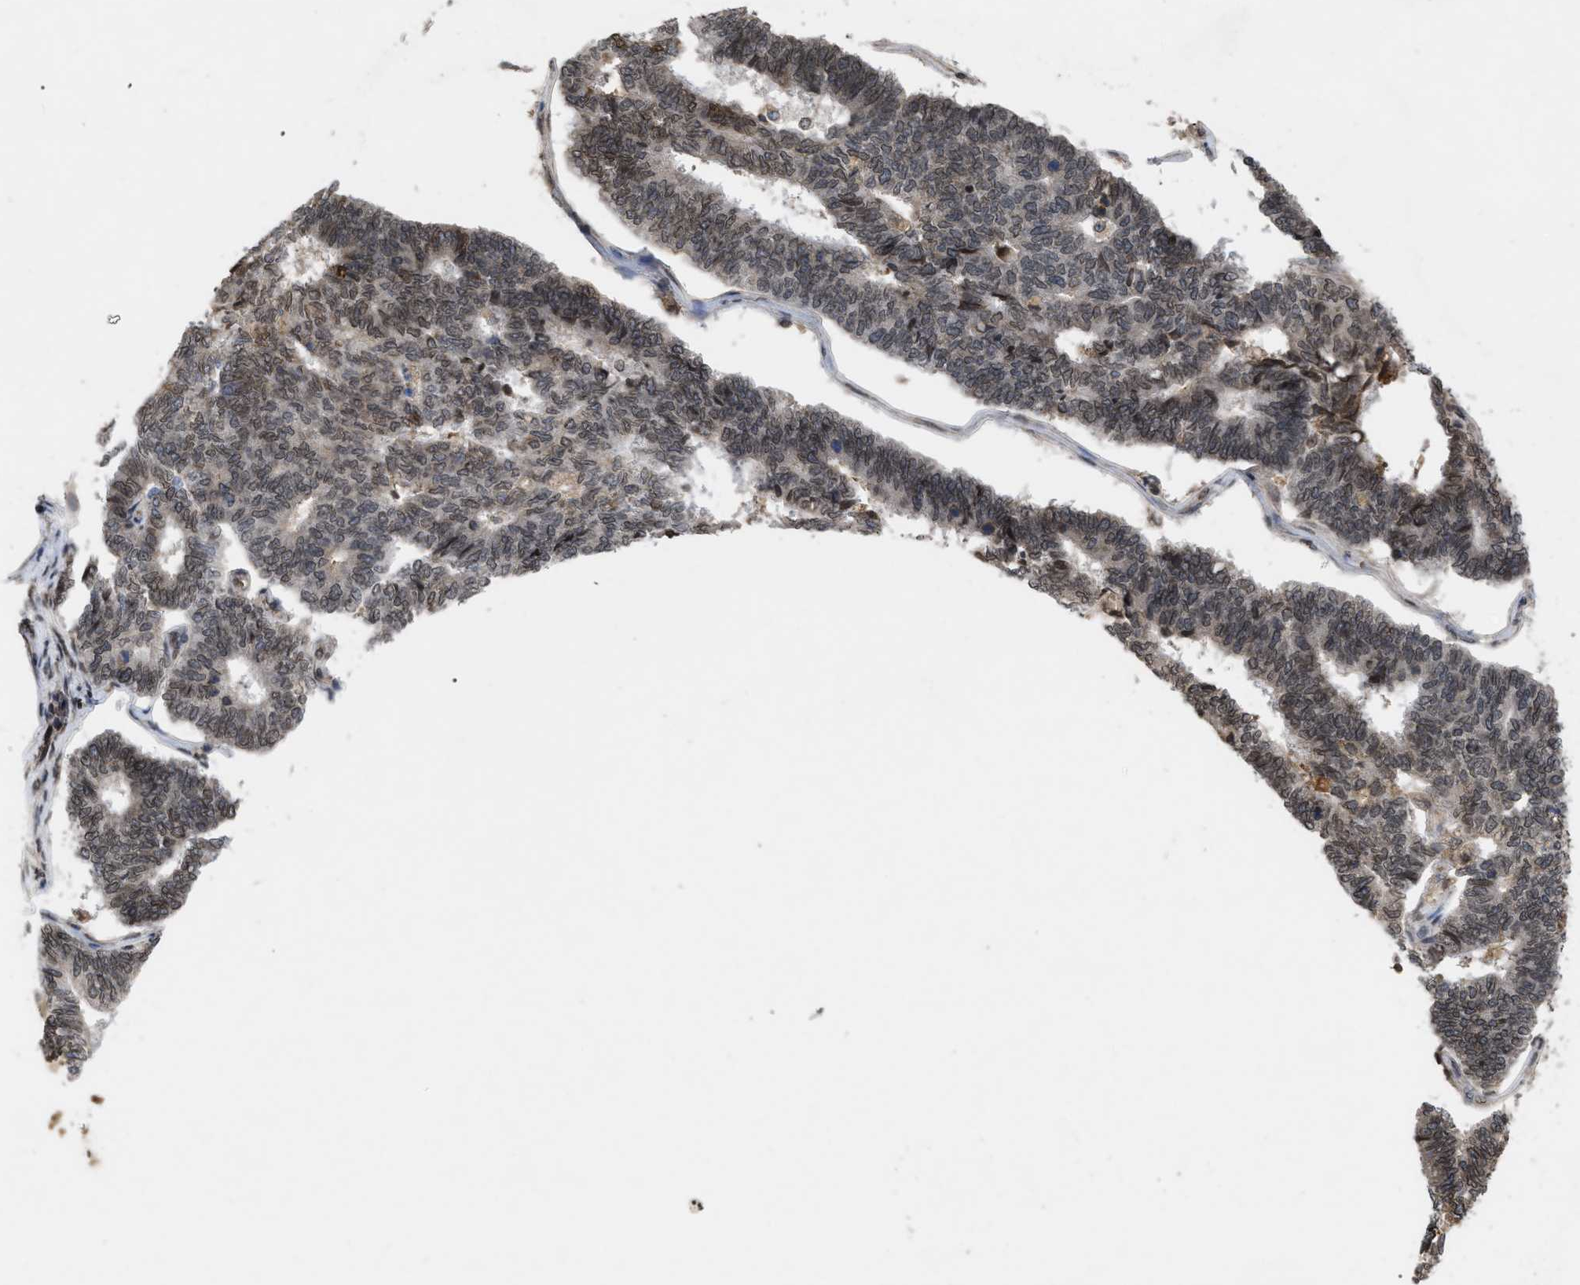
{"staining": {"intensity": "weak", "quantity": ">75%", "location": "cytoplasmic/membranous,nuclear"}, "tissue": "endometrial cancer", "cell_type": "Tumor cells", "image_type": "cancer", "snomed": [{"axis": "morphology", "description": "Adenocarcinoma, NOS"}, {"axis": "topography", "description": "Endometrium"}], "caption": "Human adenocarcinoma (endometrial) stained with a brown dye demonstrates weak cytoplasmic/membranous and nuclear positive staining in approximately >75% of tumor cells.", "gene": "CRY1", "patient": {"sex": "female", "age": 70}}